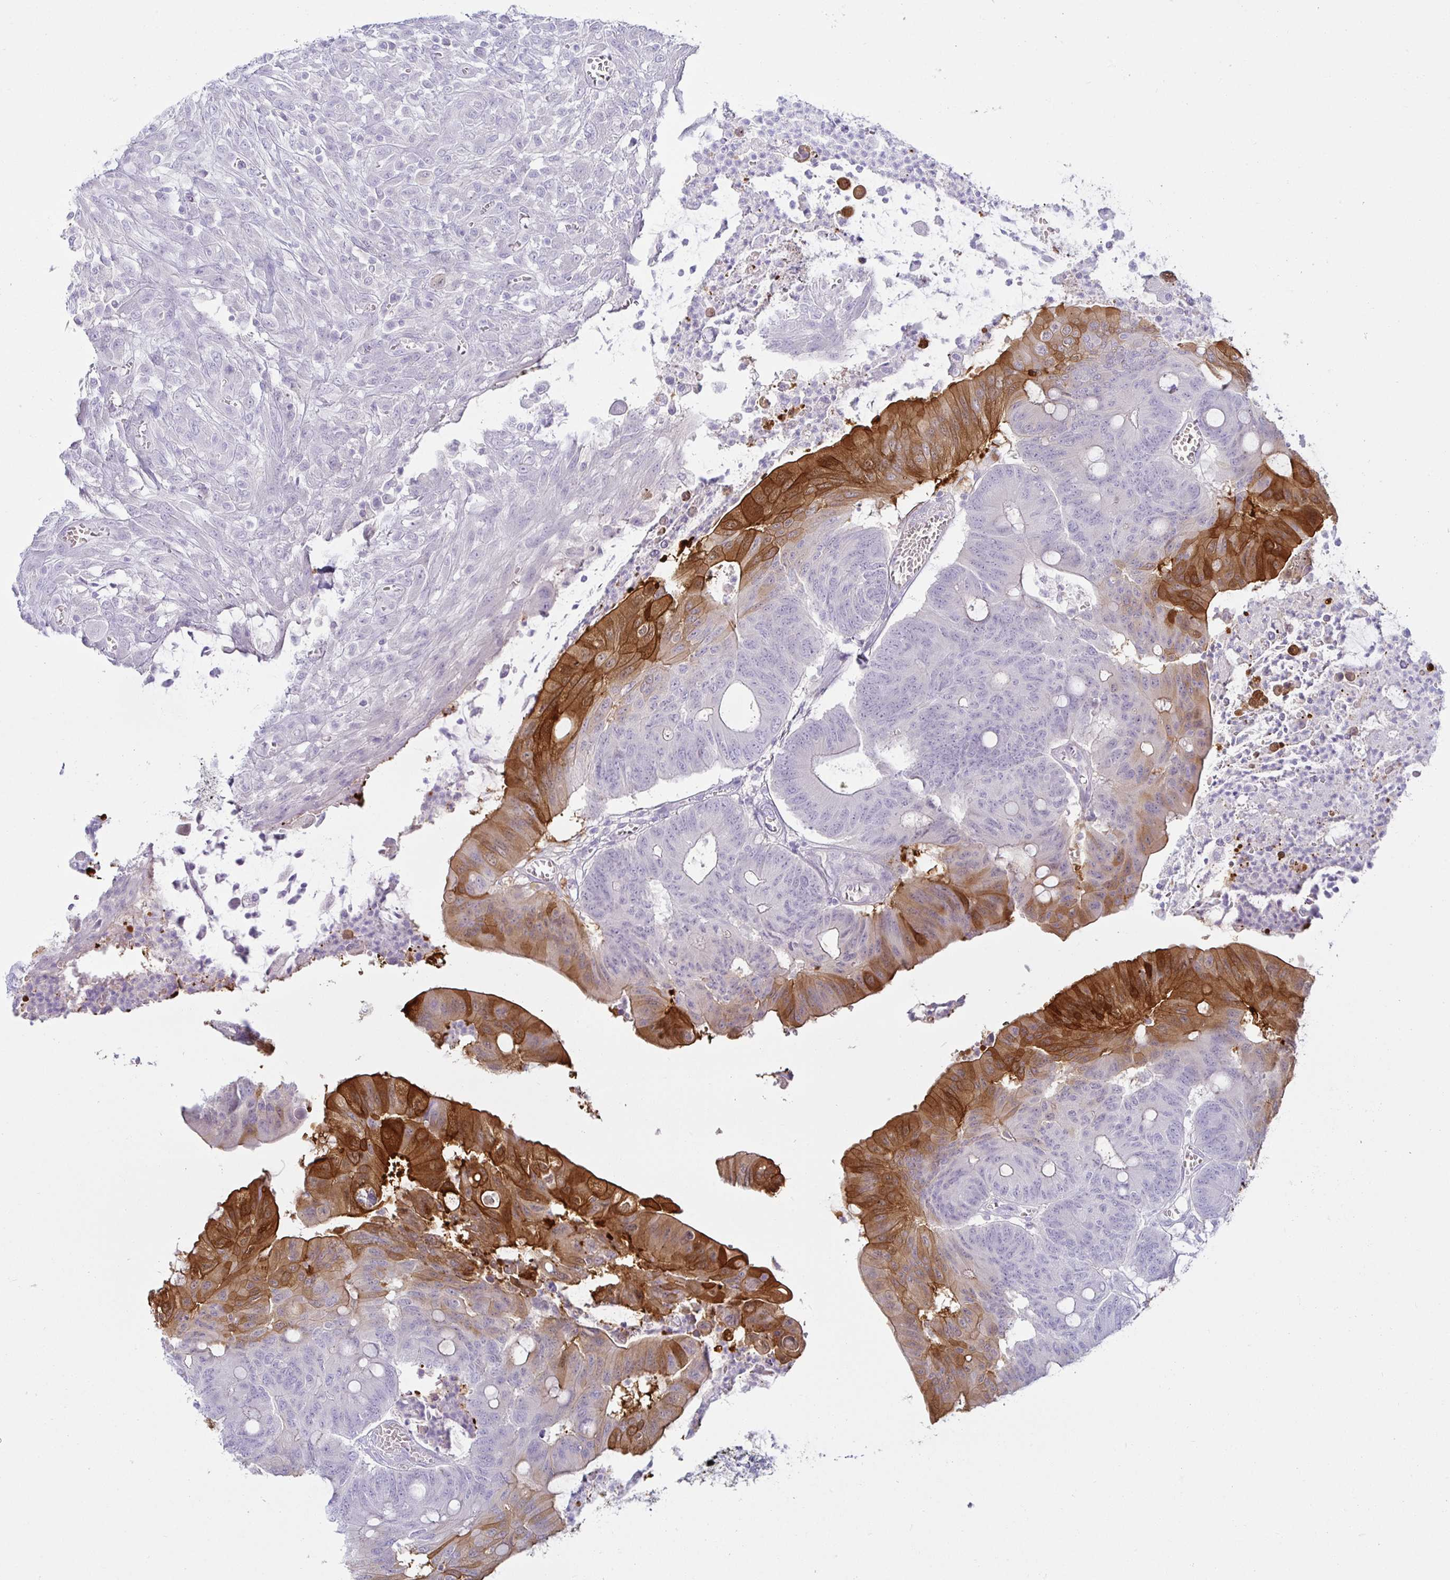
{"staining": {"intensity": "strong", "quantity": "<25%", "location": "cytoplasmic/membranous"}, "tissue": "colorectal cancer", "cell_type": "Tumor cells", "image_type": "cancer", "snomed": [{"axis": "morphology", "description": "Adenocarcinoma, NOS"}, {"axis": "topography", "description": "Colon"}], "caption": "High-power microscopy captured an immunohistochemistry (IHC) photomicrograph of adenocarcinoma (colorectal), revealing strong cytoplasmic/membranous expression in approximately <25% of tumor cells.", "gene": "MON2", "patient": {"sex": "male", "age": 65}}